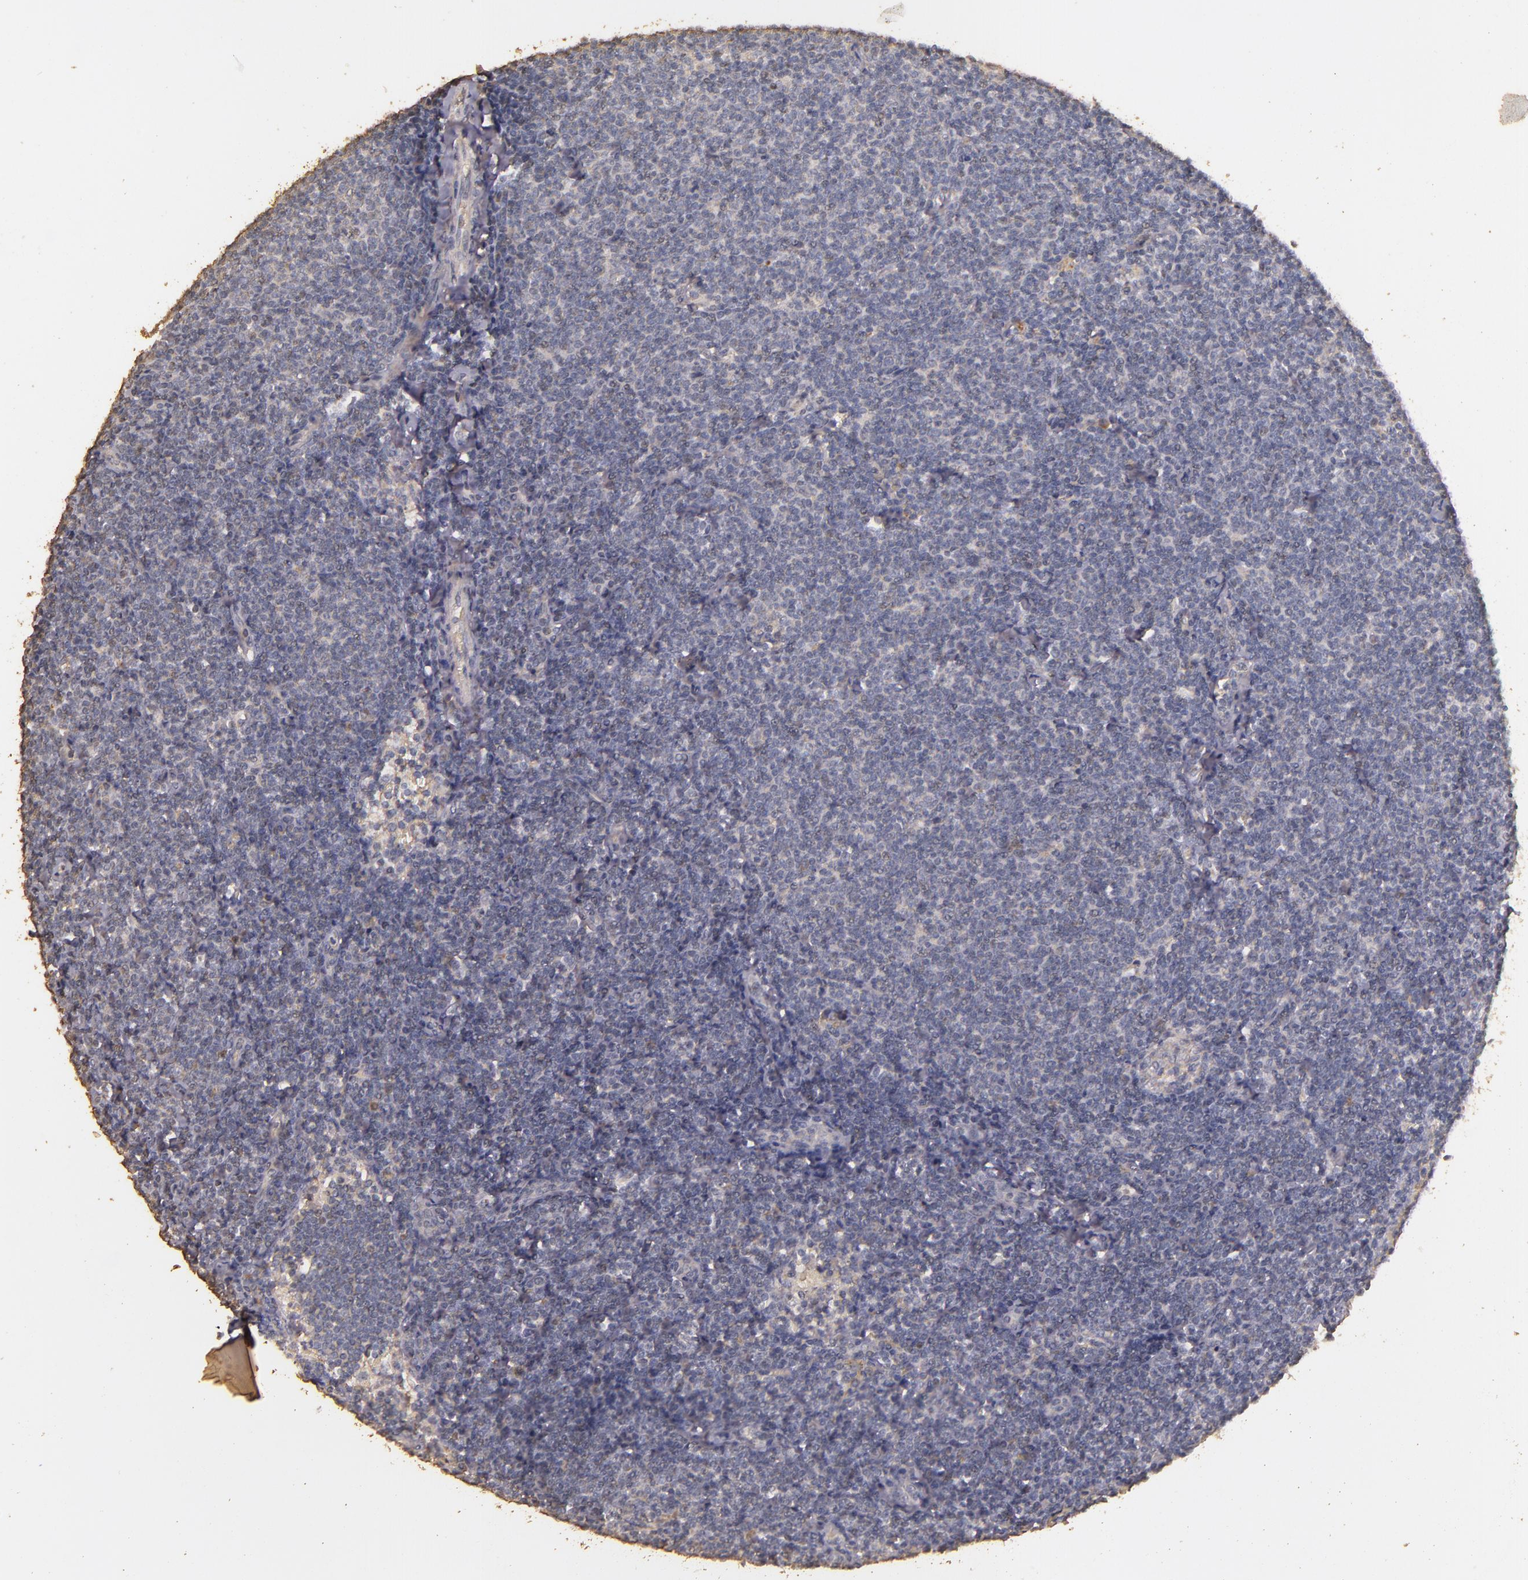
{"staining": {"intensity": "negative", "quantity": "none", "location": "none"}, "tissue": "lymphoma", "cell_type": "Tumor cells", "image_type": "cancer", "snomed": [{"axis": "morphology", "description": "Malignant lymphoma, non-Hodgkin's type, Low grade"}, {"axis": "topography", "description": "Lymph node"}], "caption": "An immunohistochemistry histopathology image of malignant lymphoma, non-Hodgkin's type (low-grade) is shown. There is no staining in tumor cells of malignant lymphoma, non-Hodgkin's type (low-grade).", "gene": "BCL2L13", "patient": {"sex": "male", "age": 65}}